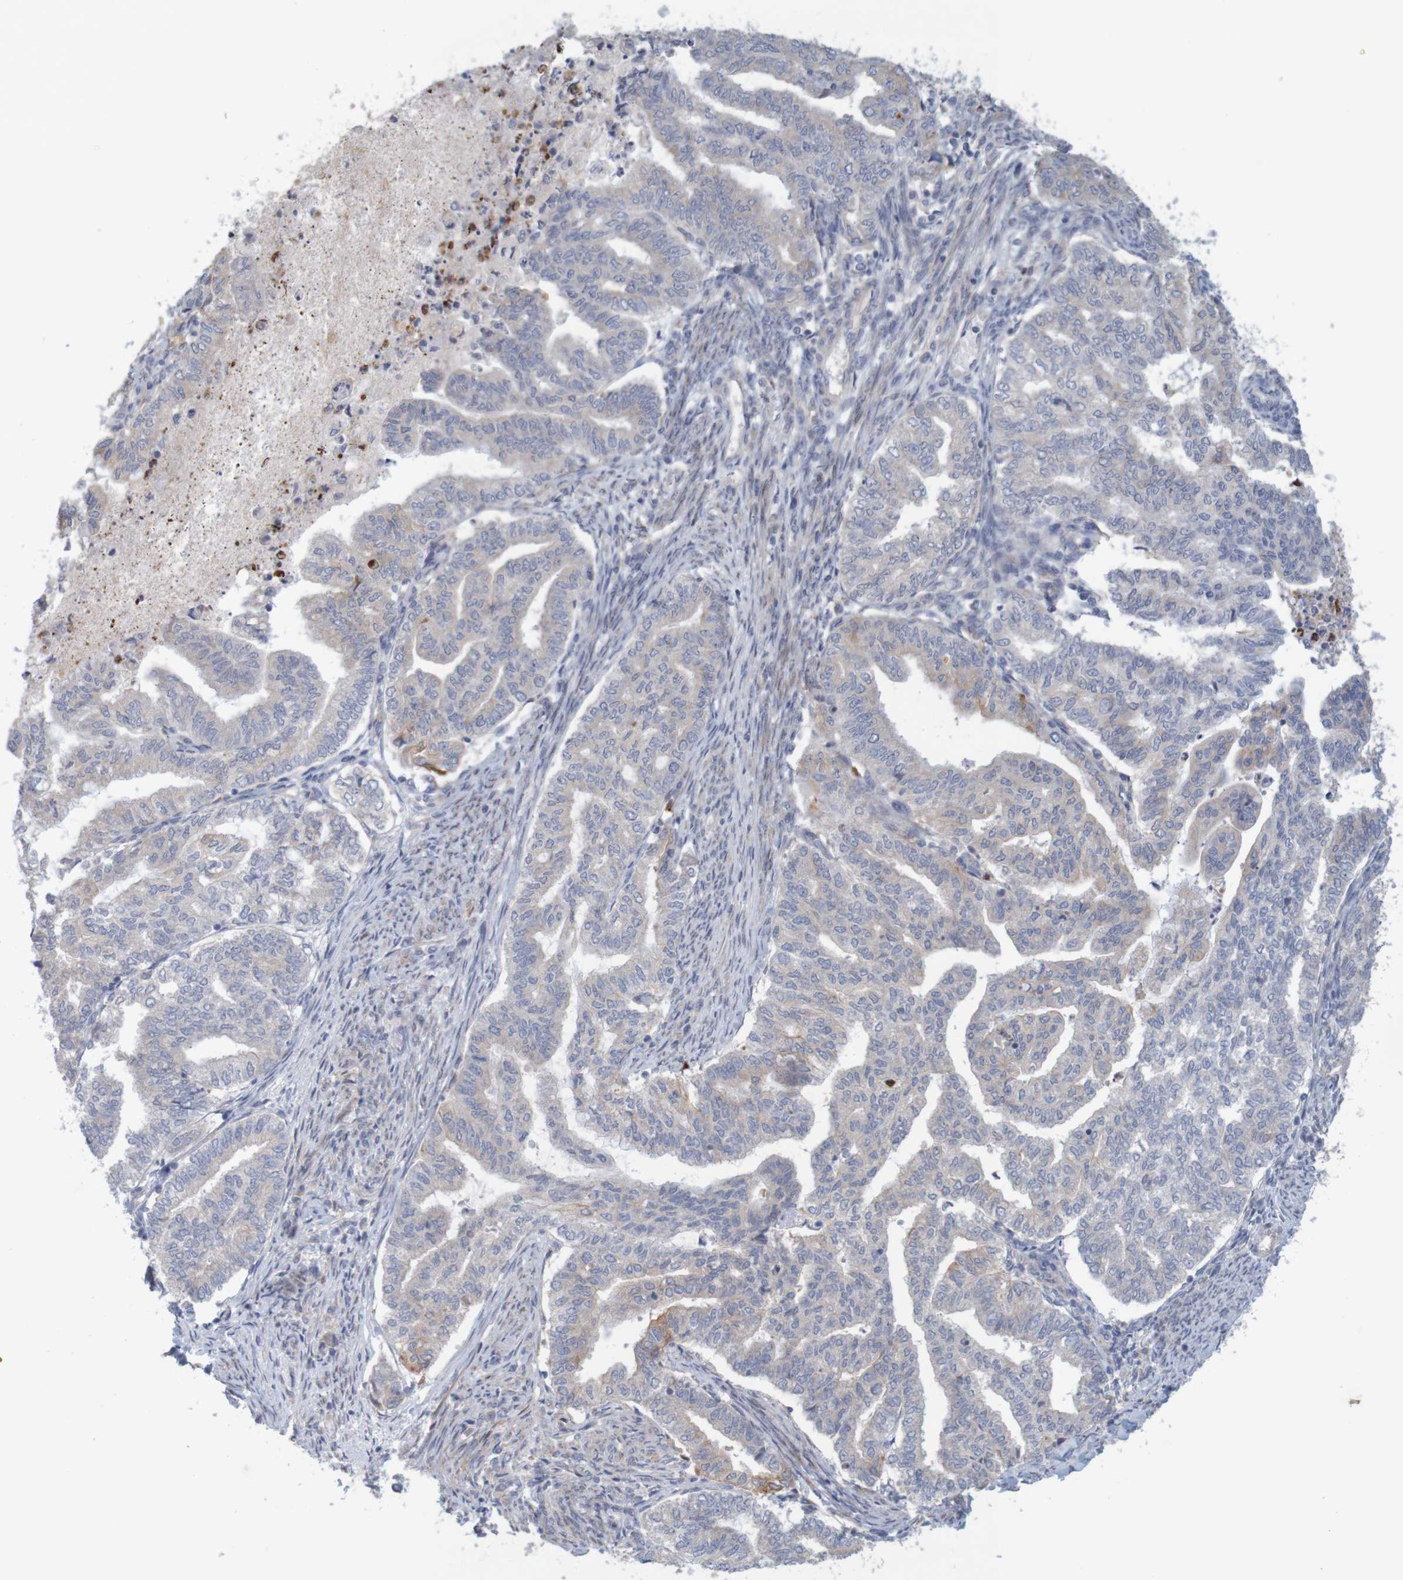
{"staining": {"intensity": "weak", "quantity": ">75%", "location": "cytoplasmic/membranous"}, "tissue": "endometrial cancer", "cell_type": "Tumor cells", "image_type": "cancer", "snomed": [{"axis": "morphology", "description": "Adenocarcinoma, NOS"}, {"axis": "topography", "description": "Endometrium"}], "caption": "Immunohistochemistry (DAB (3,3'-diaminobenzidine)) staining of endometrial adenocarcinoma exhibits weak cytoplasmic/membranous protein expression in about >75% of tumor cells.", "gene": "KRT23", "patient": {"sex": "female", "age": 79}}